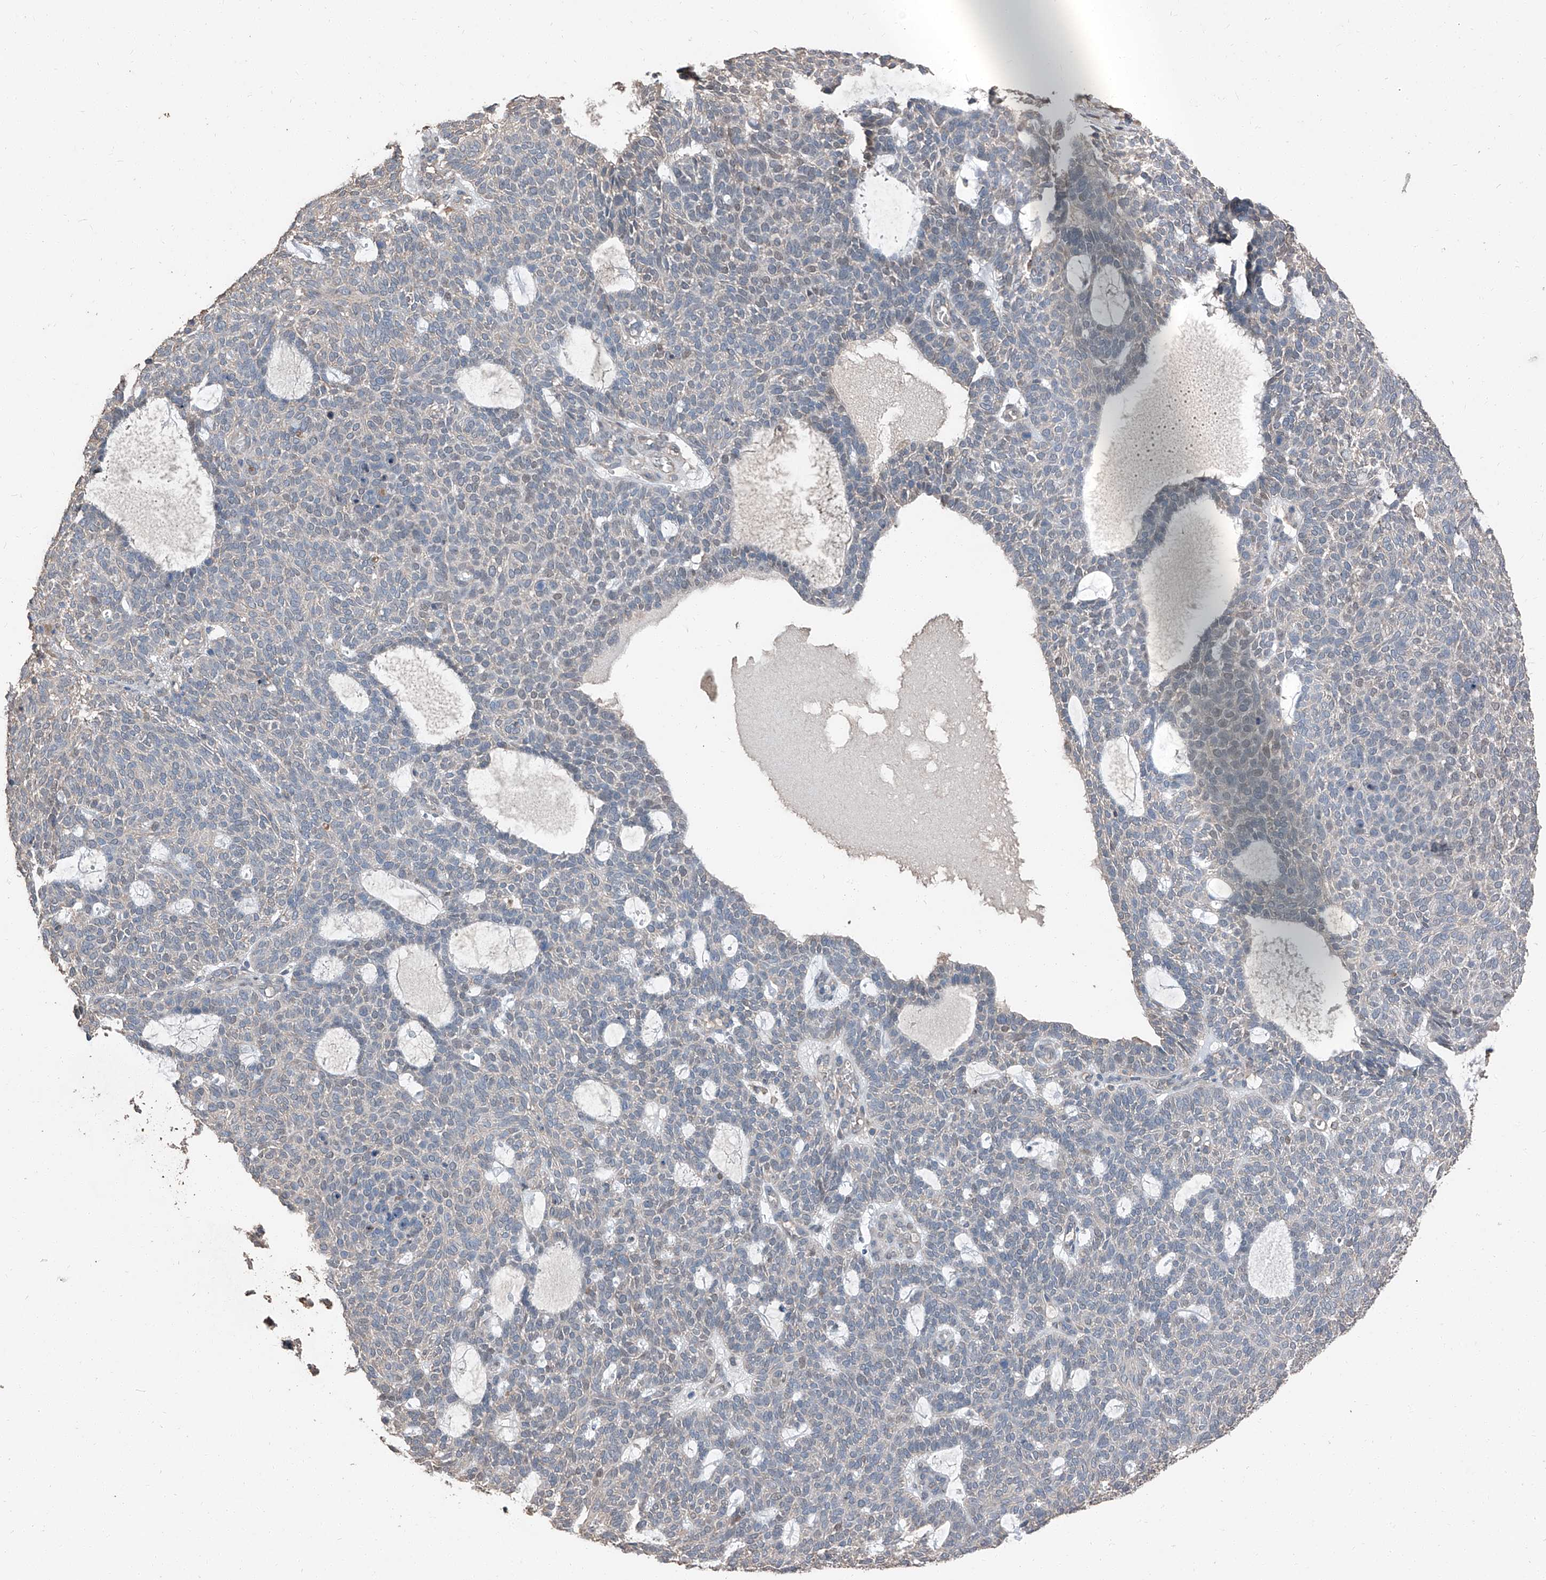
{"staining": {"intensity": "negative", "quantity": "none", "location": "none"}, "tissue": "skin cancer", "cell_type": "Tumor cells", "image_type": "cancer", "snomed": [{"axis": "morphology", "description": "Squamous cell carcinoma, NOS"}, {"axis": "topography", "description": "Skin"}], "caption": "Histopathology image shows no significant protein positivity in tumor cells of skin cancer (squamous cell carcinoma).", "gene": "MAMLD1", "patient": {"sex": "female", "age": 90}}